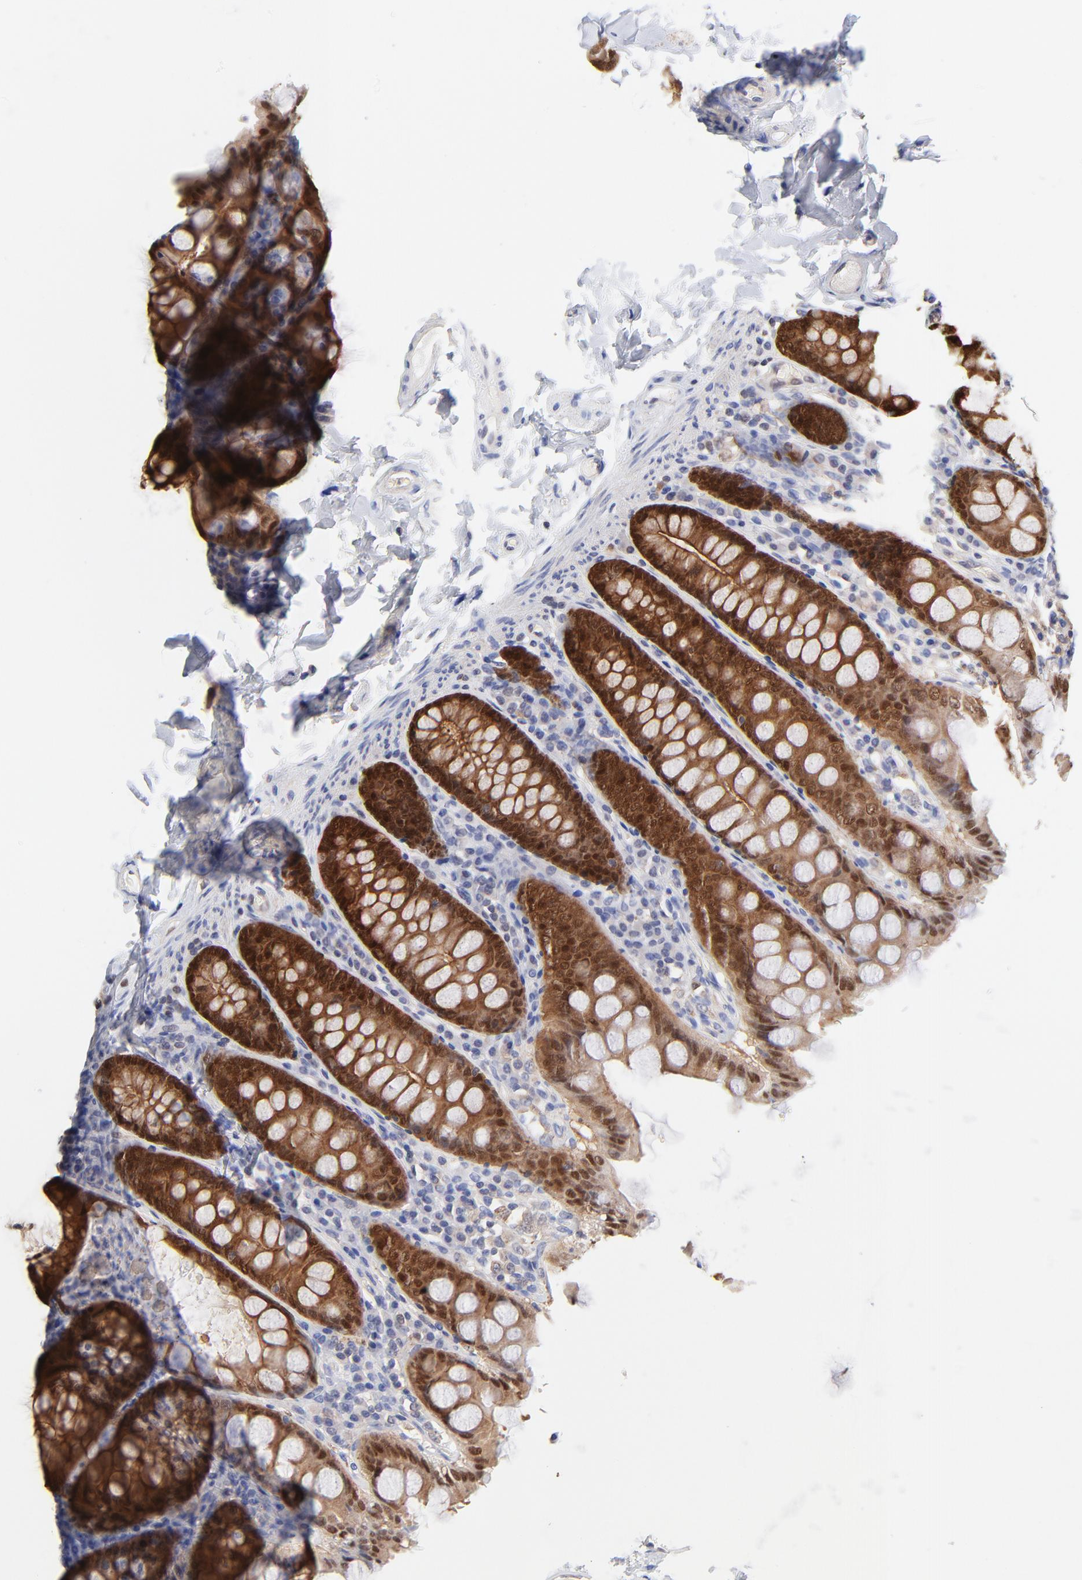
{"staining": {"intensity": "negative", "quantity": "none", "location": "none"}, "tissue": "colon", "cell_type": "Endothelial cells", "image_type": "normal", "snomed": [{"axis": "morphology", "description": "Normal tissue, NOS"}, {"axis": "topography", "description": "Colon"}], "caption": "The image reveals no significant staining in endothelial cells of colon.", "gene": "DCTPP1", "patient": {"sex": "female", "age": 61}}